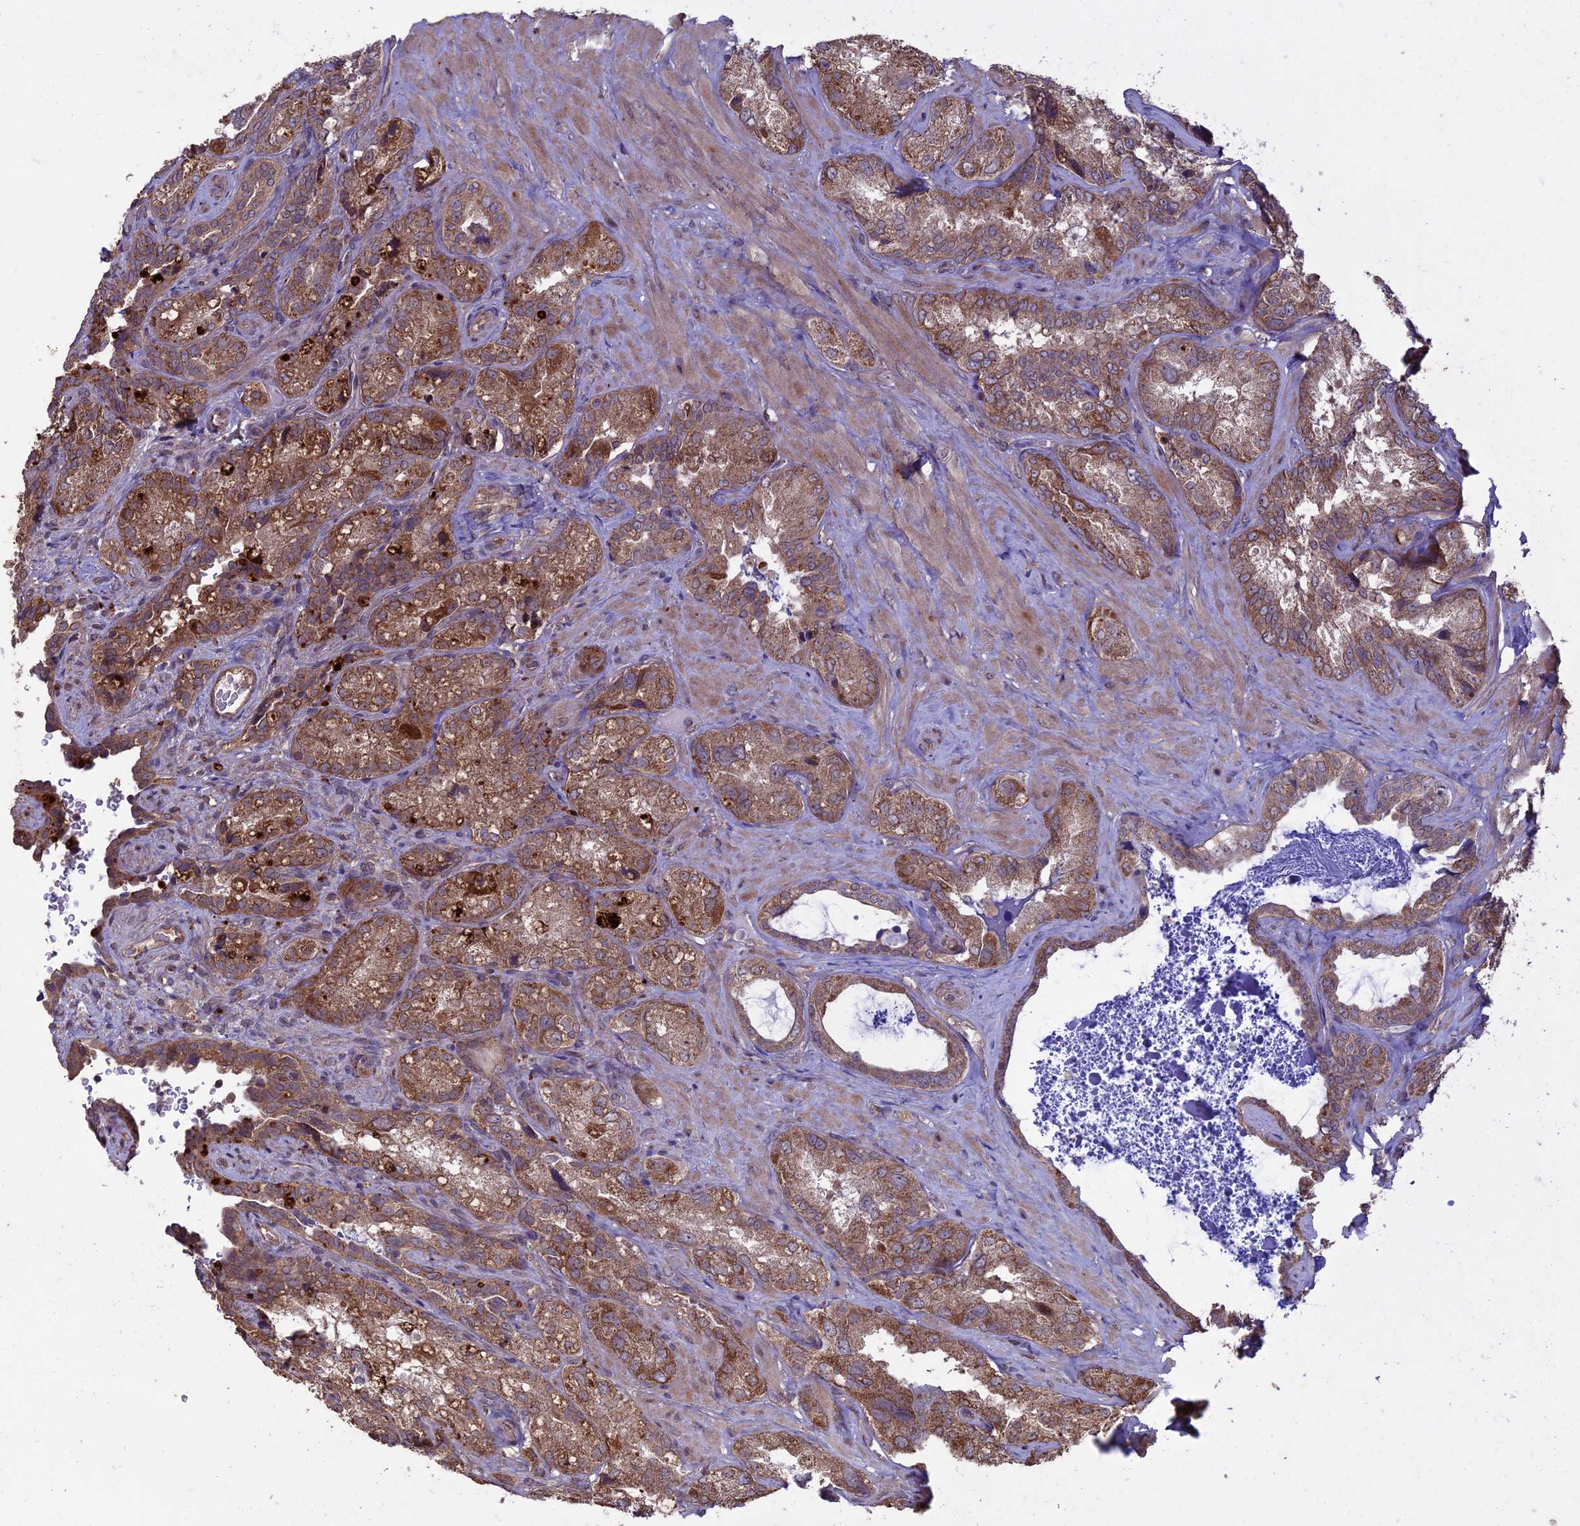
{"staining": {"intensity": "moderate", "quantity": ">75%", "location": "cytoplasmic/membranous"}, "tissue": "seminal vesicle", "cell_type": "Glandular cells", "image_type": "normal", "snomed": [{"axis": "morphology", "description": "Normal tissue, NOS"}, {"axis": "topography", "description": "Seminal veicle"}, {"axis": "topography", "description": "Peripheral nerve tissue"}], "caption": "The photomicrograph demonstrates a brown stain indicating the presence of a protein in the cytoplasmic/membranous of glandular cells in seminal vesicle.", "gene": "RCCD1", "patient": {"sex": "male", "age": 67}}